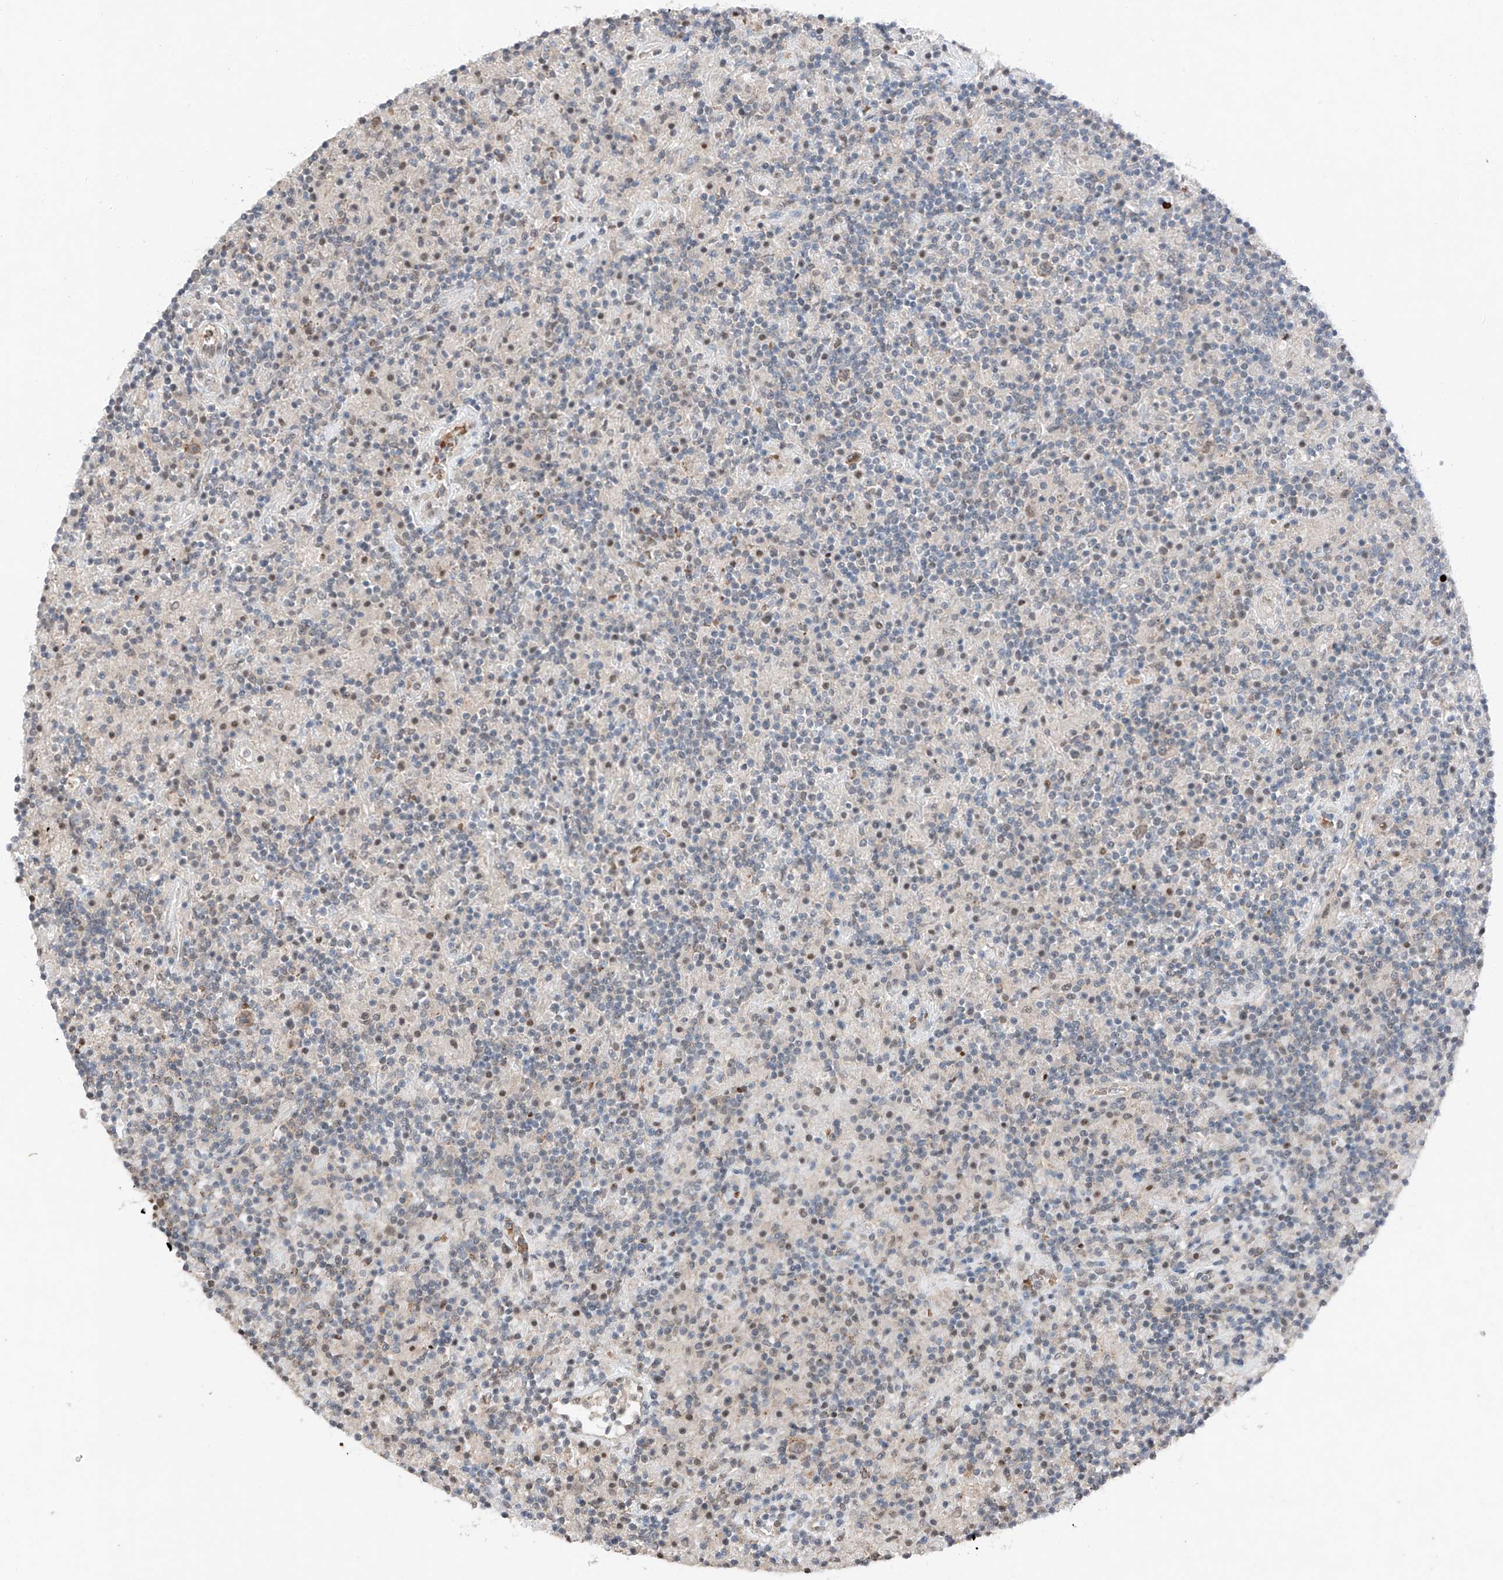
{"staining": {"intensity": "negative", "quantity": "none", "location": "none"}, "tissue": "lymphoma", "cell_type": "Tumor cells", "image_type": "cancer", "snomed": [{"axis": "morphology", "description": "Hodgkin's disease, NOS"}, {"axis": "topography", "description": "Lymph node"}], "caption": "This photomicrograph is of Hodgkin's disease stained with immunohistochemistry (IHC) to label a protein in brown with the nuclei are counter-stained blue. There is no positivity in tumor cells.", "gene": "TBX4", "patient": {"sex": "male", "age": 70}}